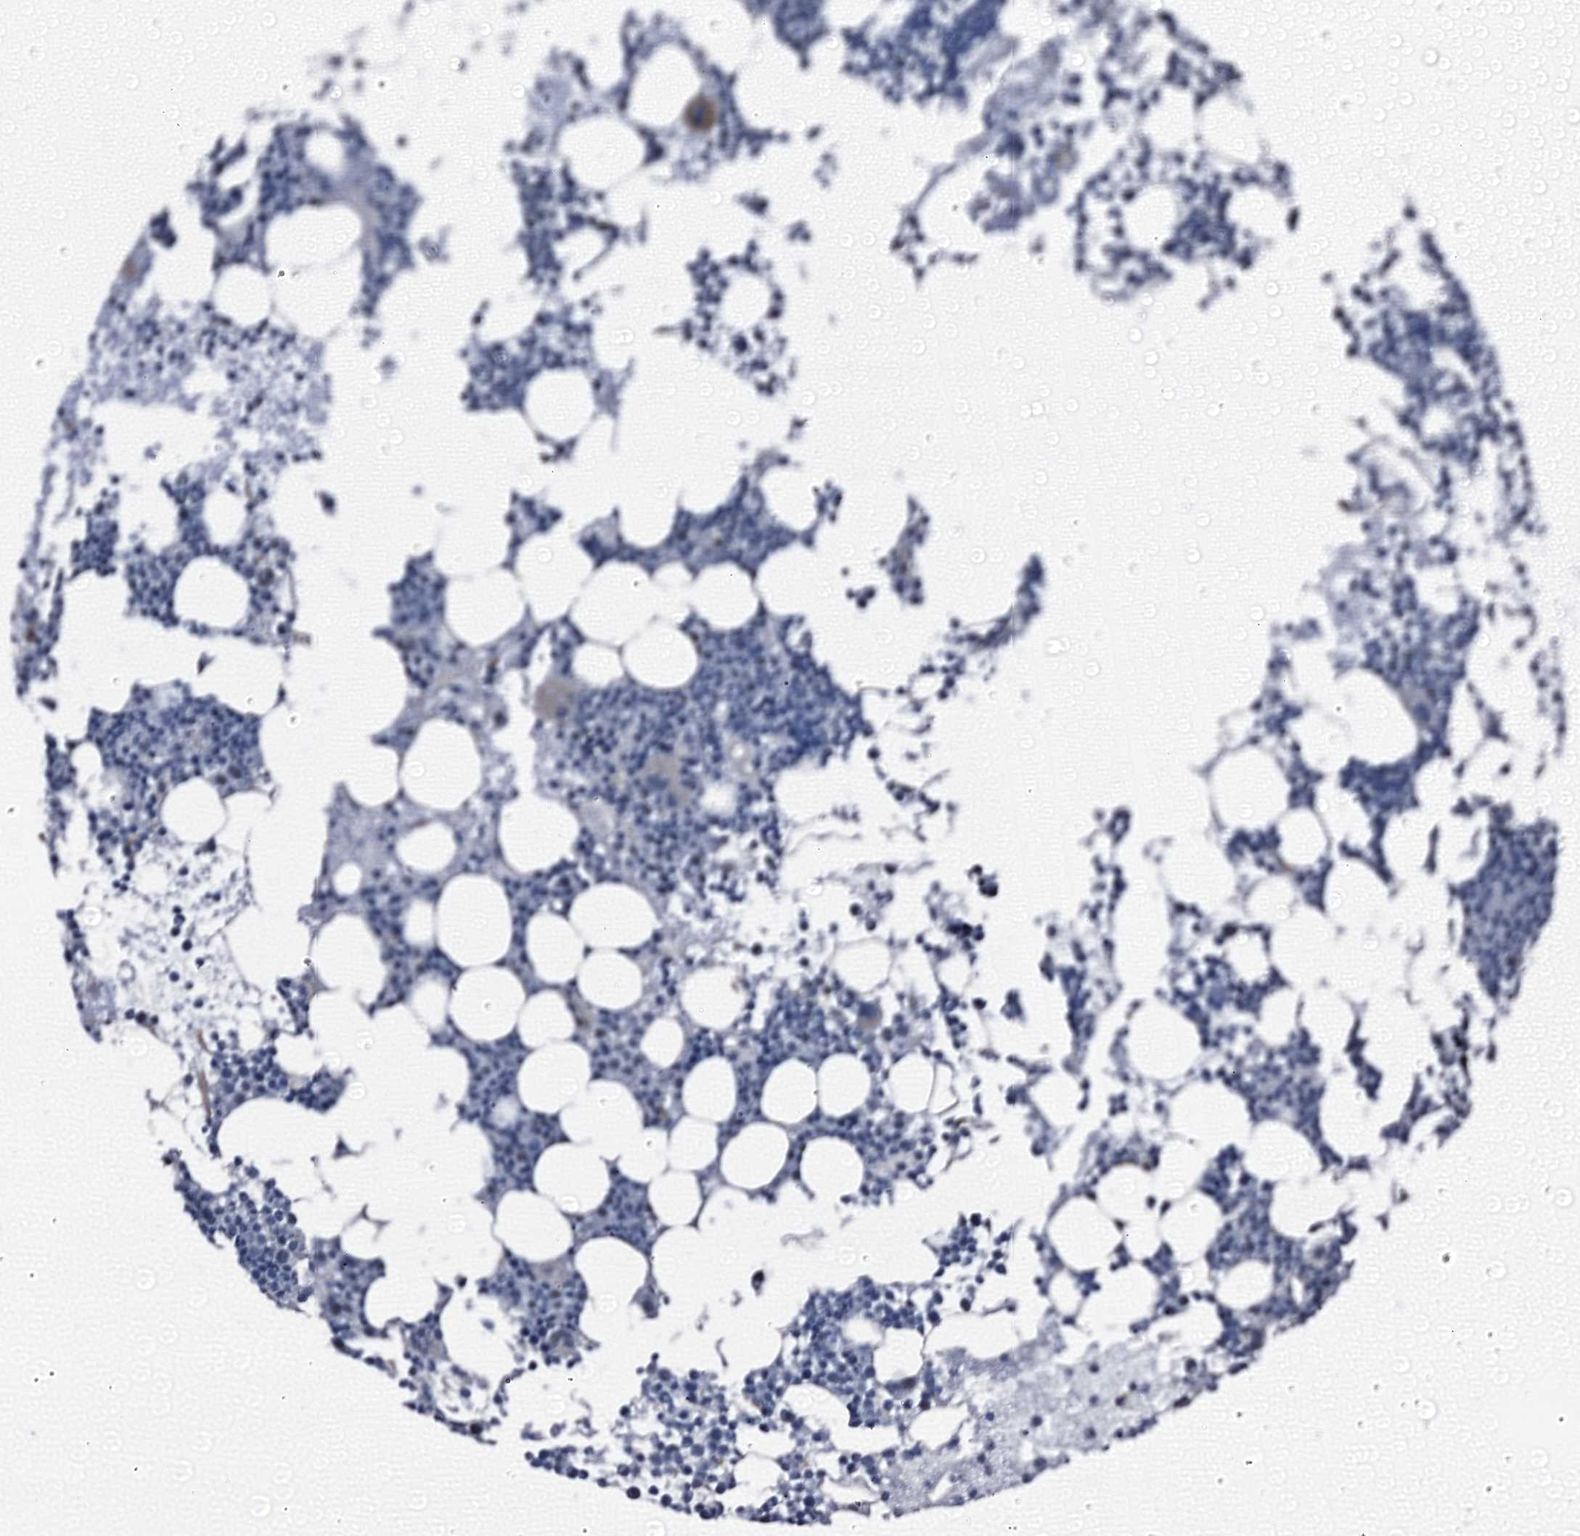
{"staining": {"intensity": "negative", "quantity": "none", "location": "none"}, "tissue": "bone marrow", "cell_type": "Hematopoietic cells", "image_type": "normal", "snomed": [{"axis": "morphology", "description": "Normal tissue, NOS"}, {"axis": "topography", "description": "Bone marrow"}], "caption": "The micrograph demonstrates no staining of hematopoietic cells in normal bone marrow.", "gene": "EMG1", "patient": {"sex": "female", "age": 76}}